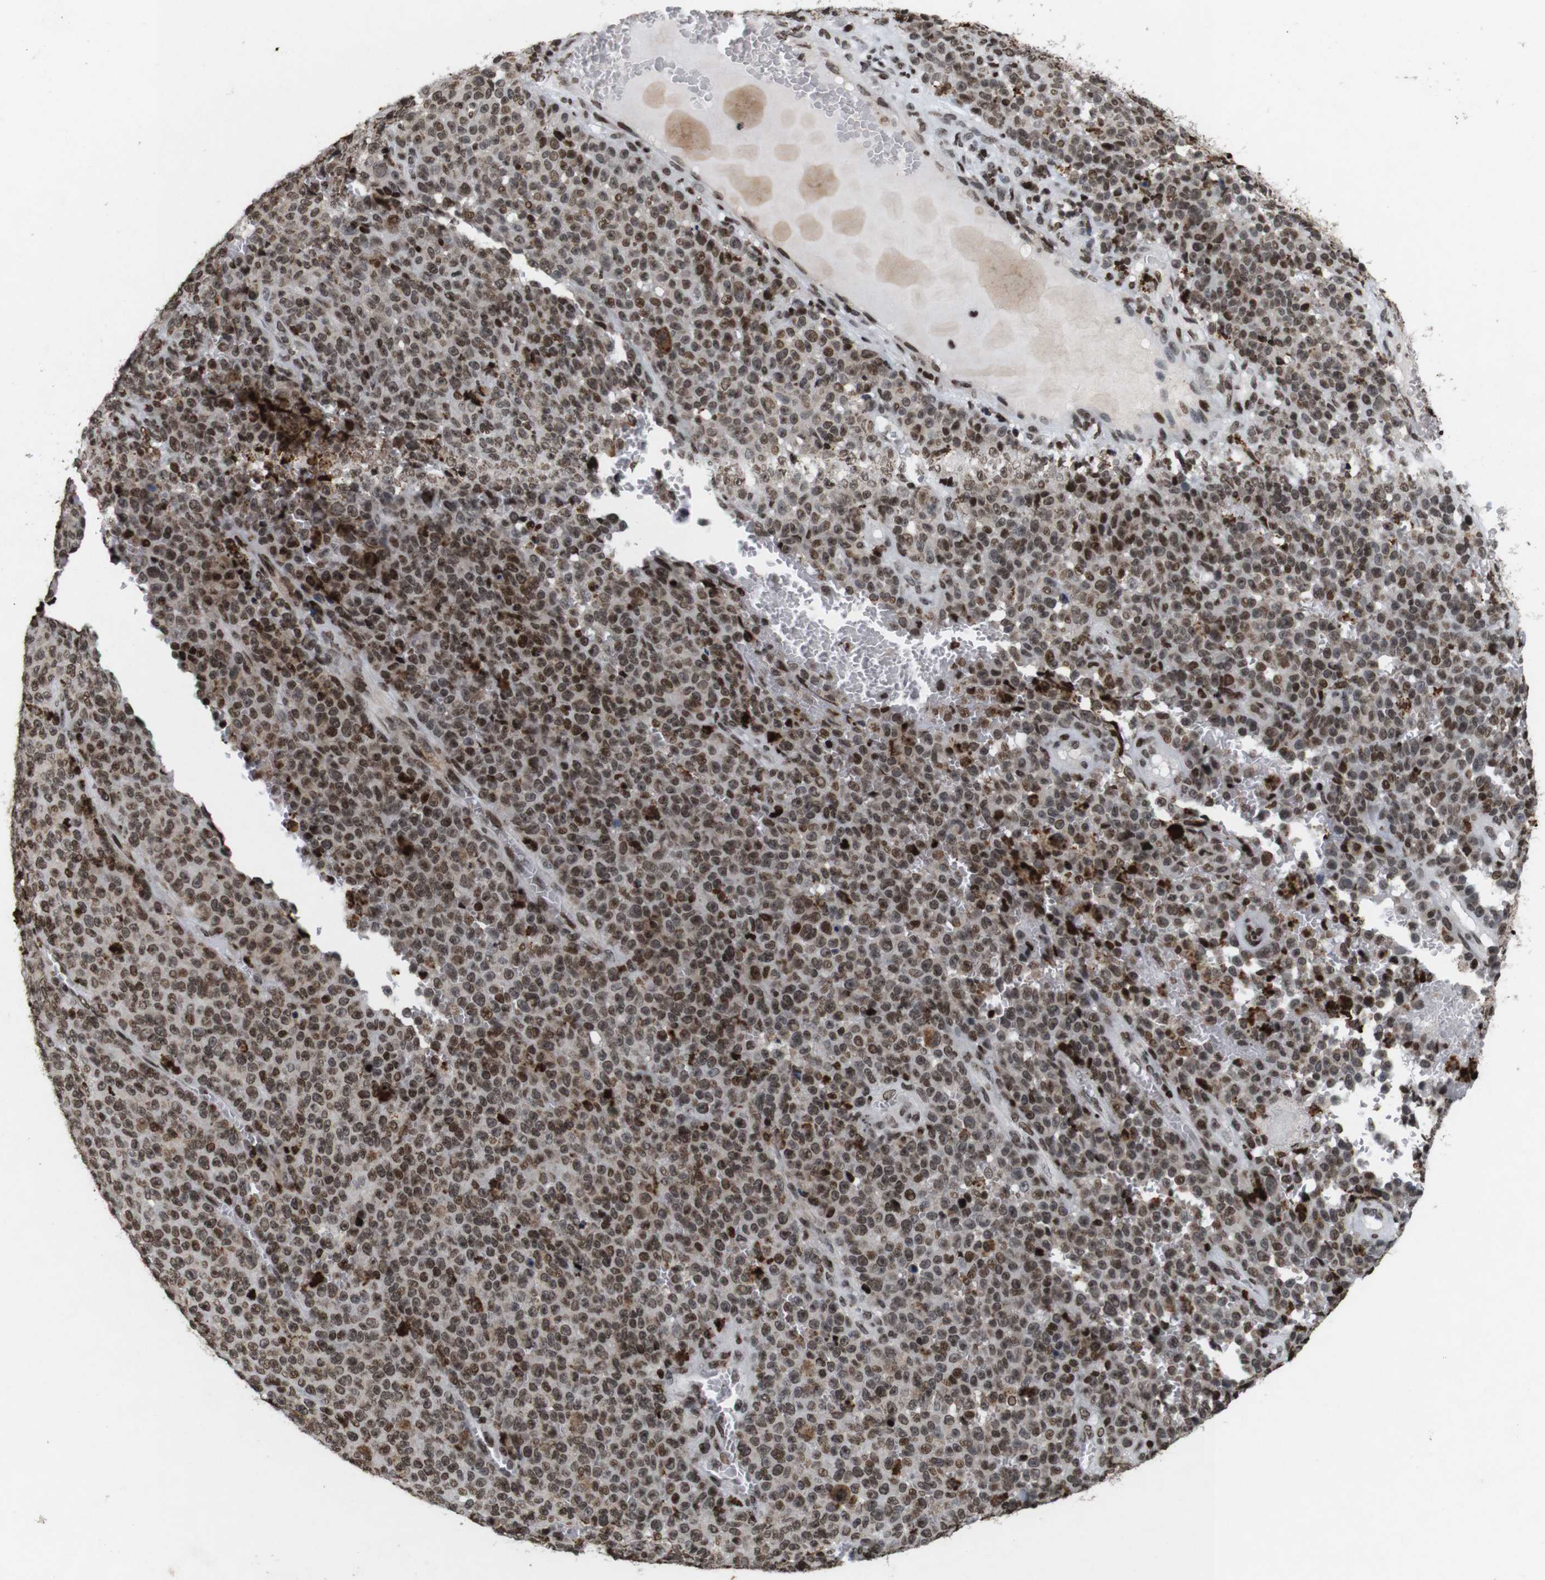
{"staining": {"intensity": "moderate", "quantity": ">75%", "location": "nuclear"}, "tissue": "melanoma", "cell_type": "Tumor cells", "image_type": "cancer", "snomed": [{"axis": "morphology", "description": "Malignant melanoma, NOS"}, {"axis": "topography", "description": "Skin"}], "caption": "Immunohistochemistry photomicrograph of human malignant melanoma stained for a protein (brown), which demonstrates medium levels of moderate nuclear expression in about >75% of tumor cells.", "gene": "MAGEH1", "patient": {"sex": "female", "age": 82}}